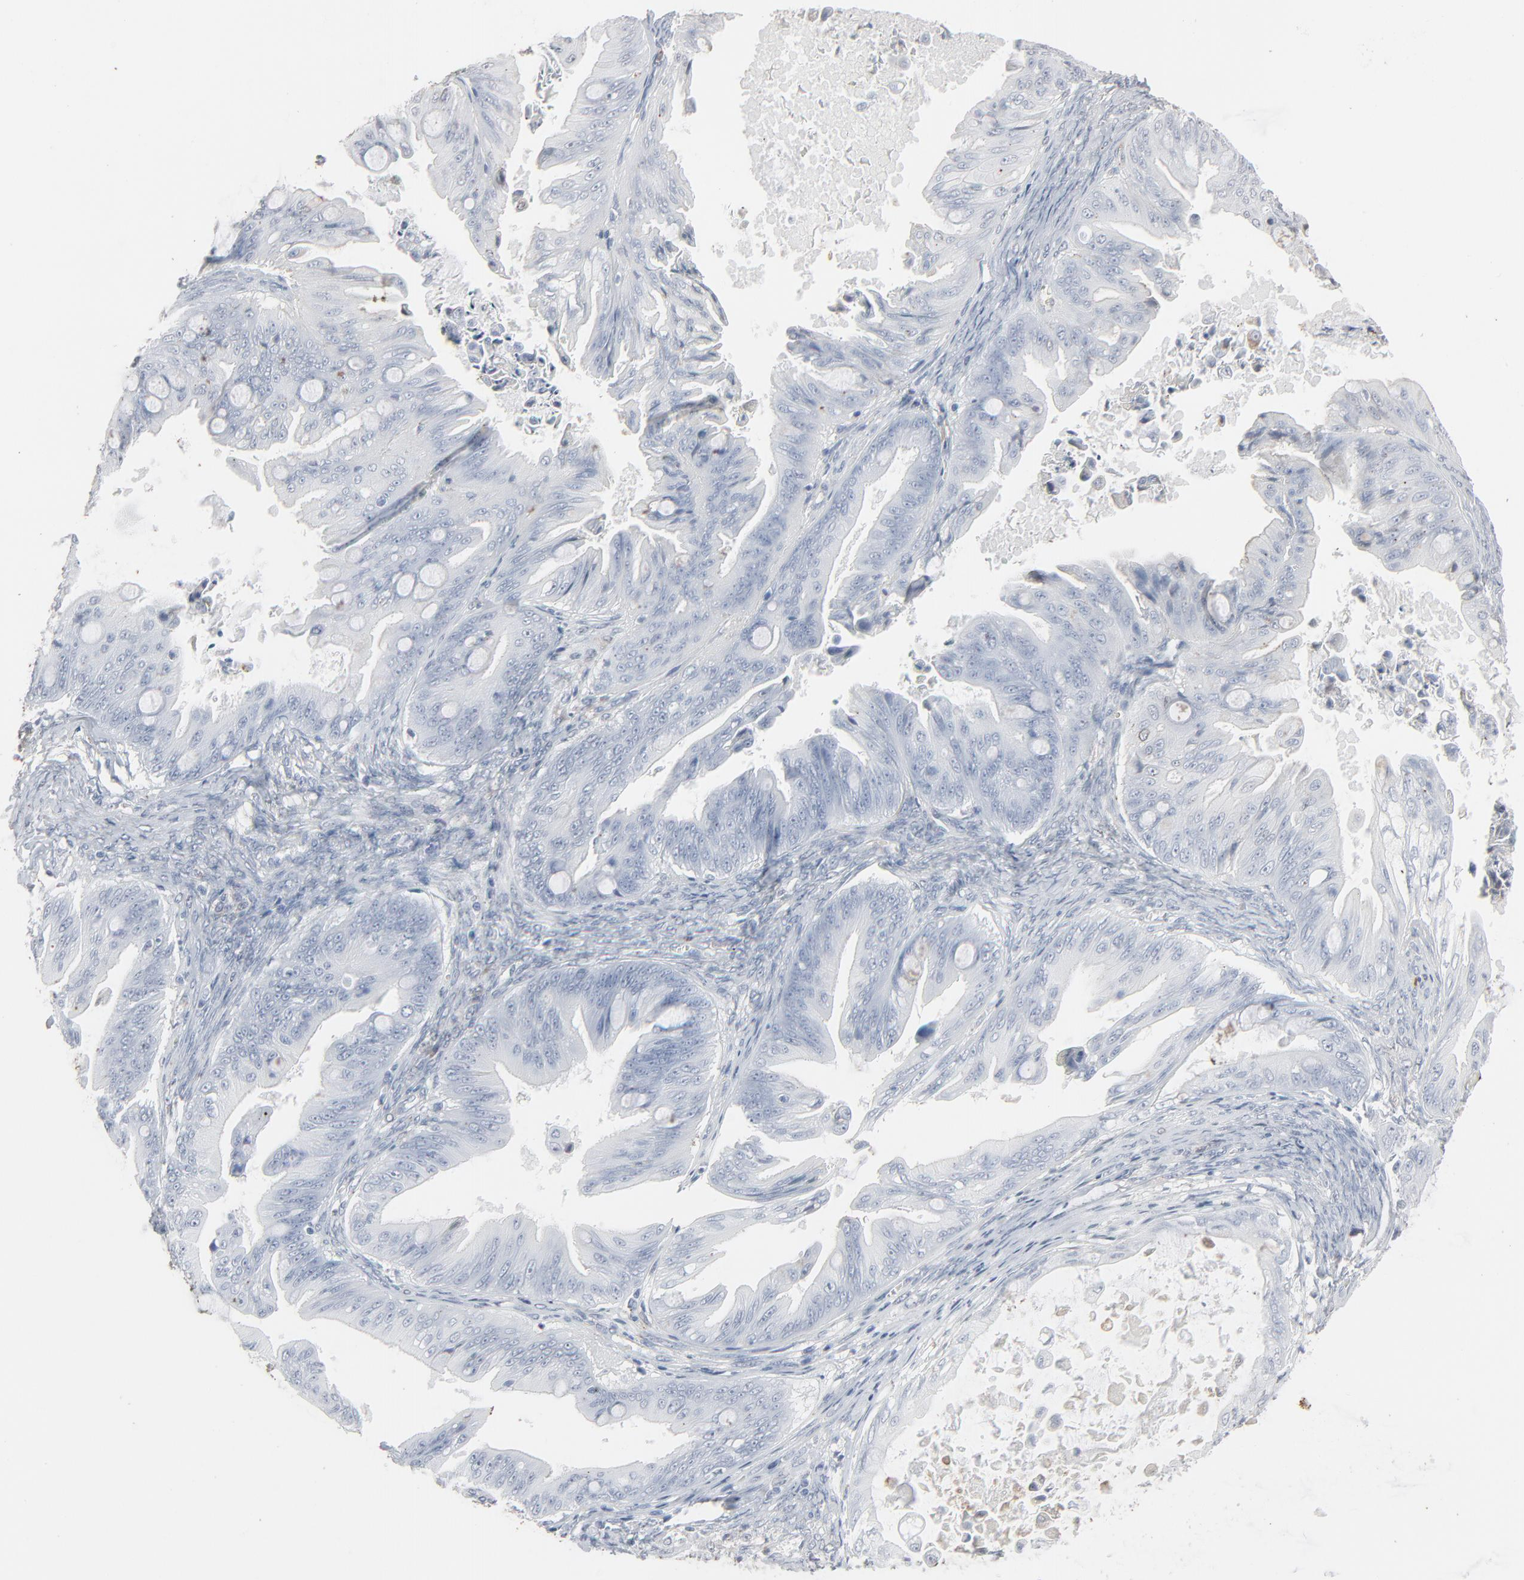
{"staining": {"intensity": "negative", "quantity": "none", "location": "none"}, "tissue": "ovarian cancer", "cell_type": "Tumor cells", "image_type": "cancer", "snomed": [{"axis": "morphology", "description": "Cystadenocarcinoma, mucinous, NOS"}, {"axis": "topography", "description": "Ovary"}], "caption": "A high-resolution photomicrograph shows immunohistochemistry (IHC) staining of mucinous cystadenocarcinoma (ovarian), which reveals no significant expression in tumor cells. (DAB immunohistochemistry, high magnification).", "gene": "PHGDH", "patient": {"sex": "female", "age": 37}}